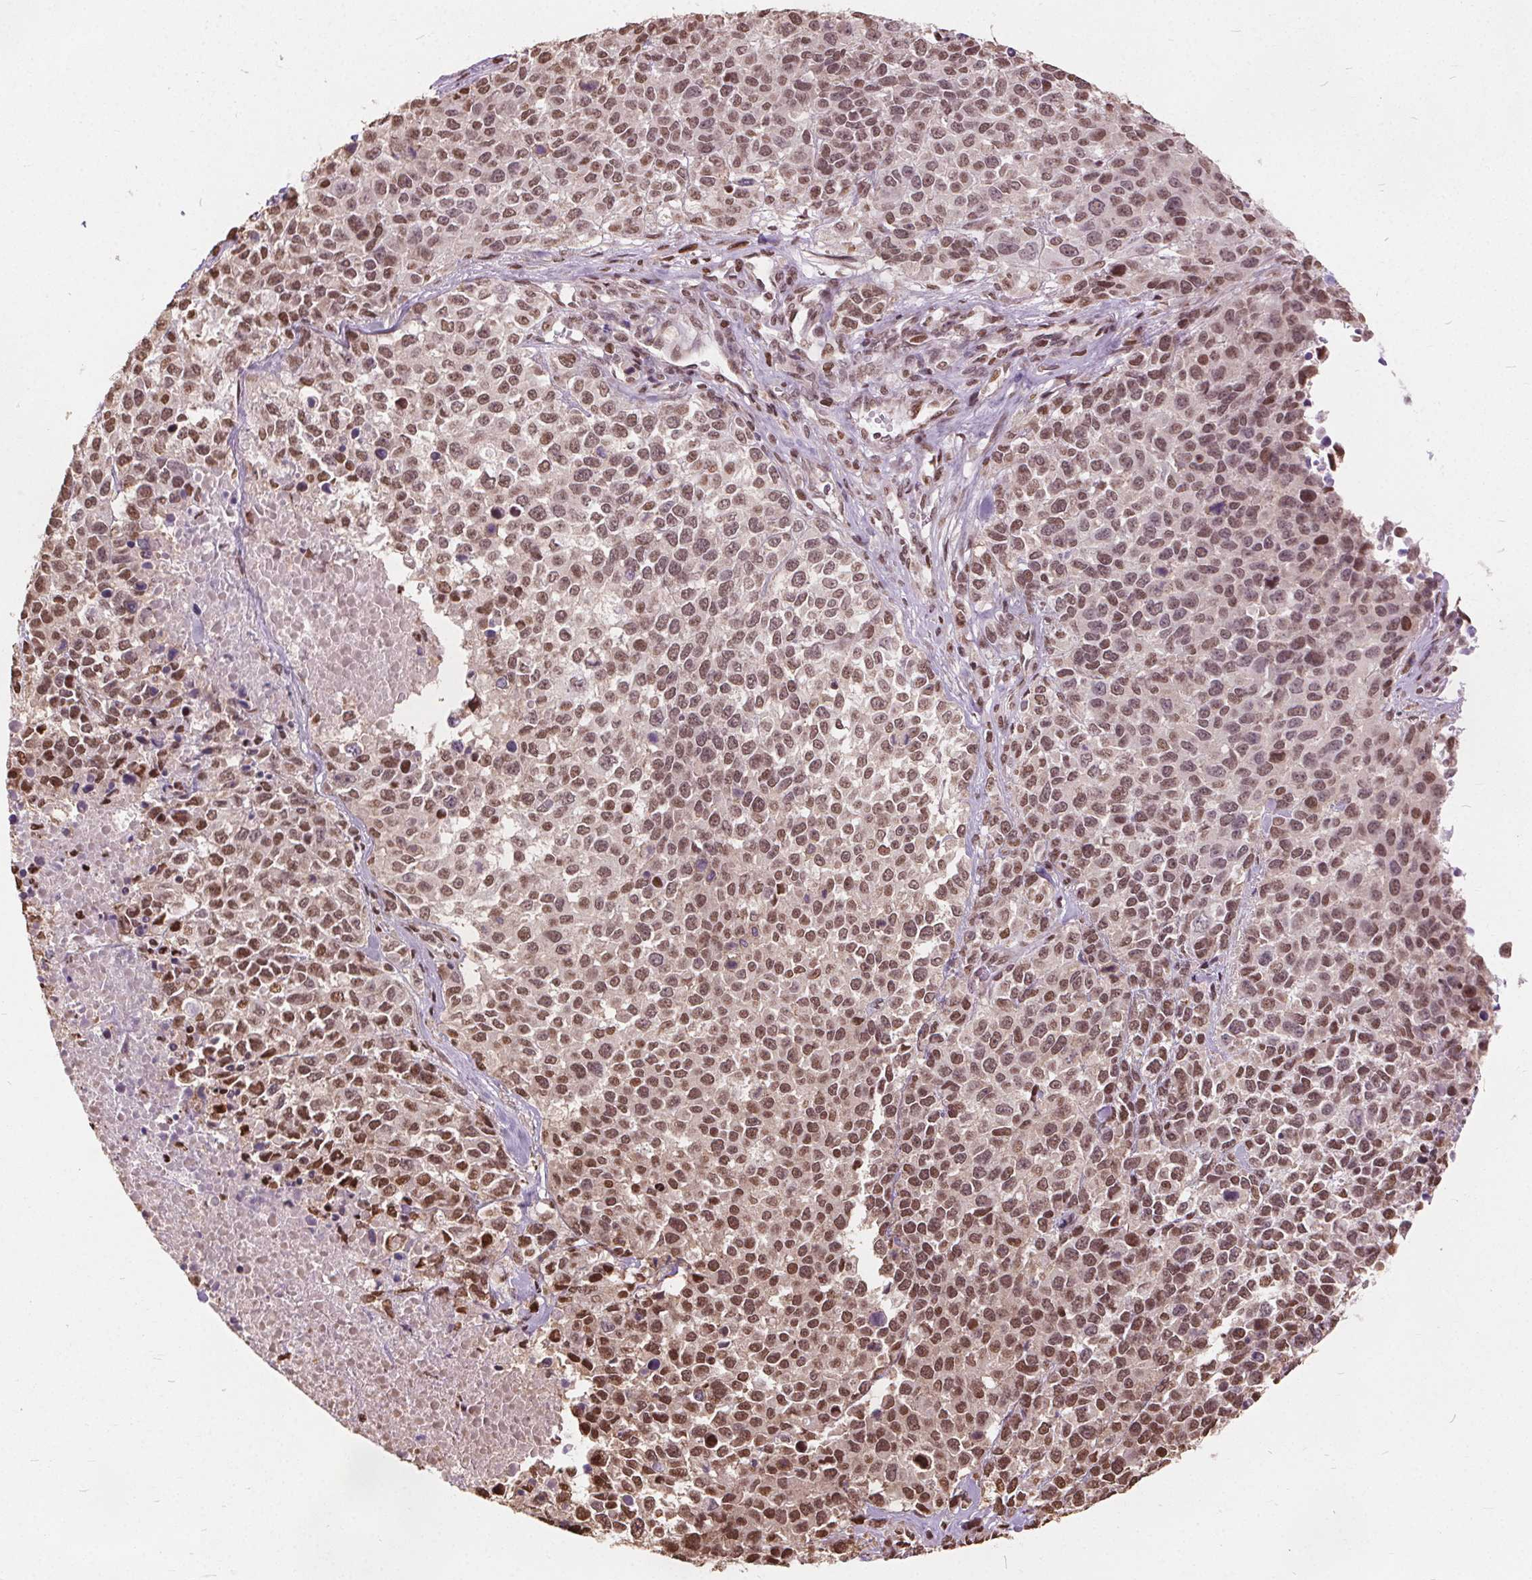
{"staining": {"intensity": "moderate", "quantity": ">75%", "location": "nuclear"}, "tissue": "melanoma", "cell_type": "Tumor cells", "image_type": "cancer", "snomed": [{"axis": "morphology", "description": "Malignant melanoma, Metastatic site"}, {"axis": "topography", "description": "Skin"}], "caption": "Protein staining of malignant melanoma (metastatic site) tissue reveals moderate nuclear positivity in about >75% of tumor cells.", "gene": "ISLR2", "patient": {"sex": "male", "age": 84}}